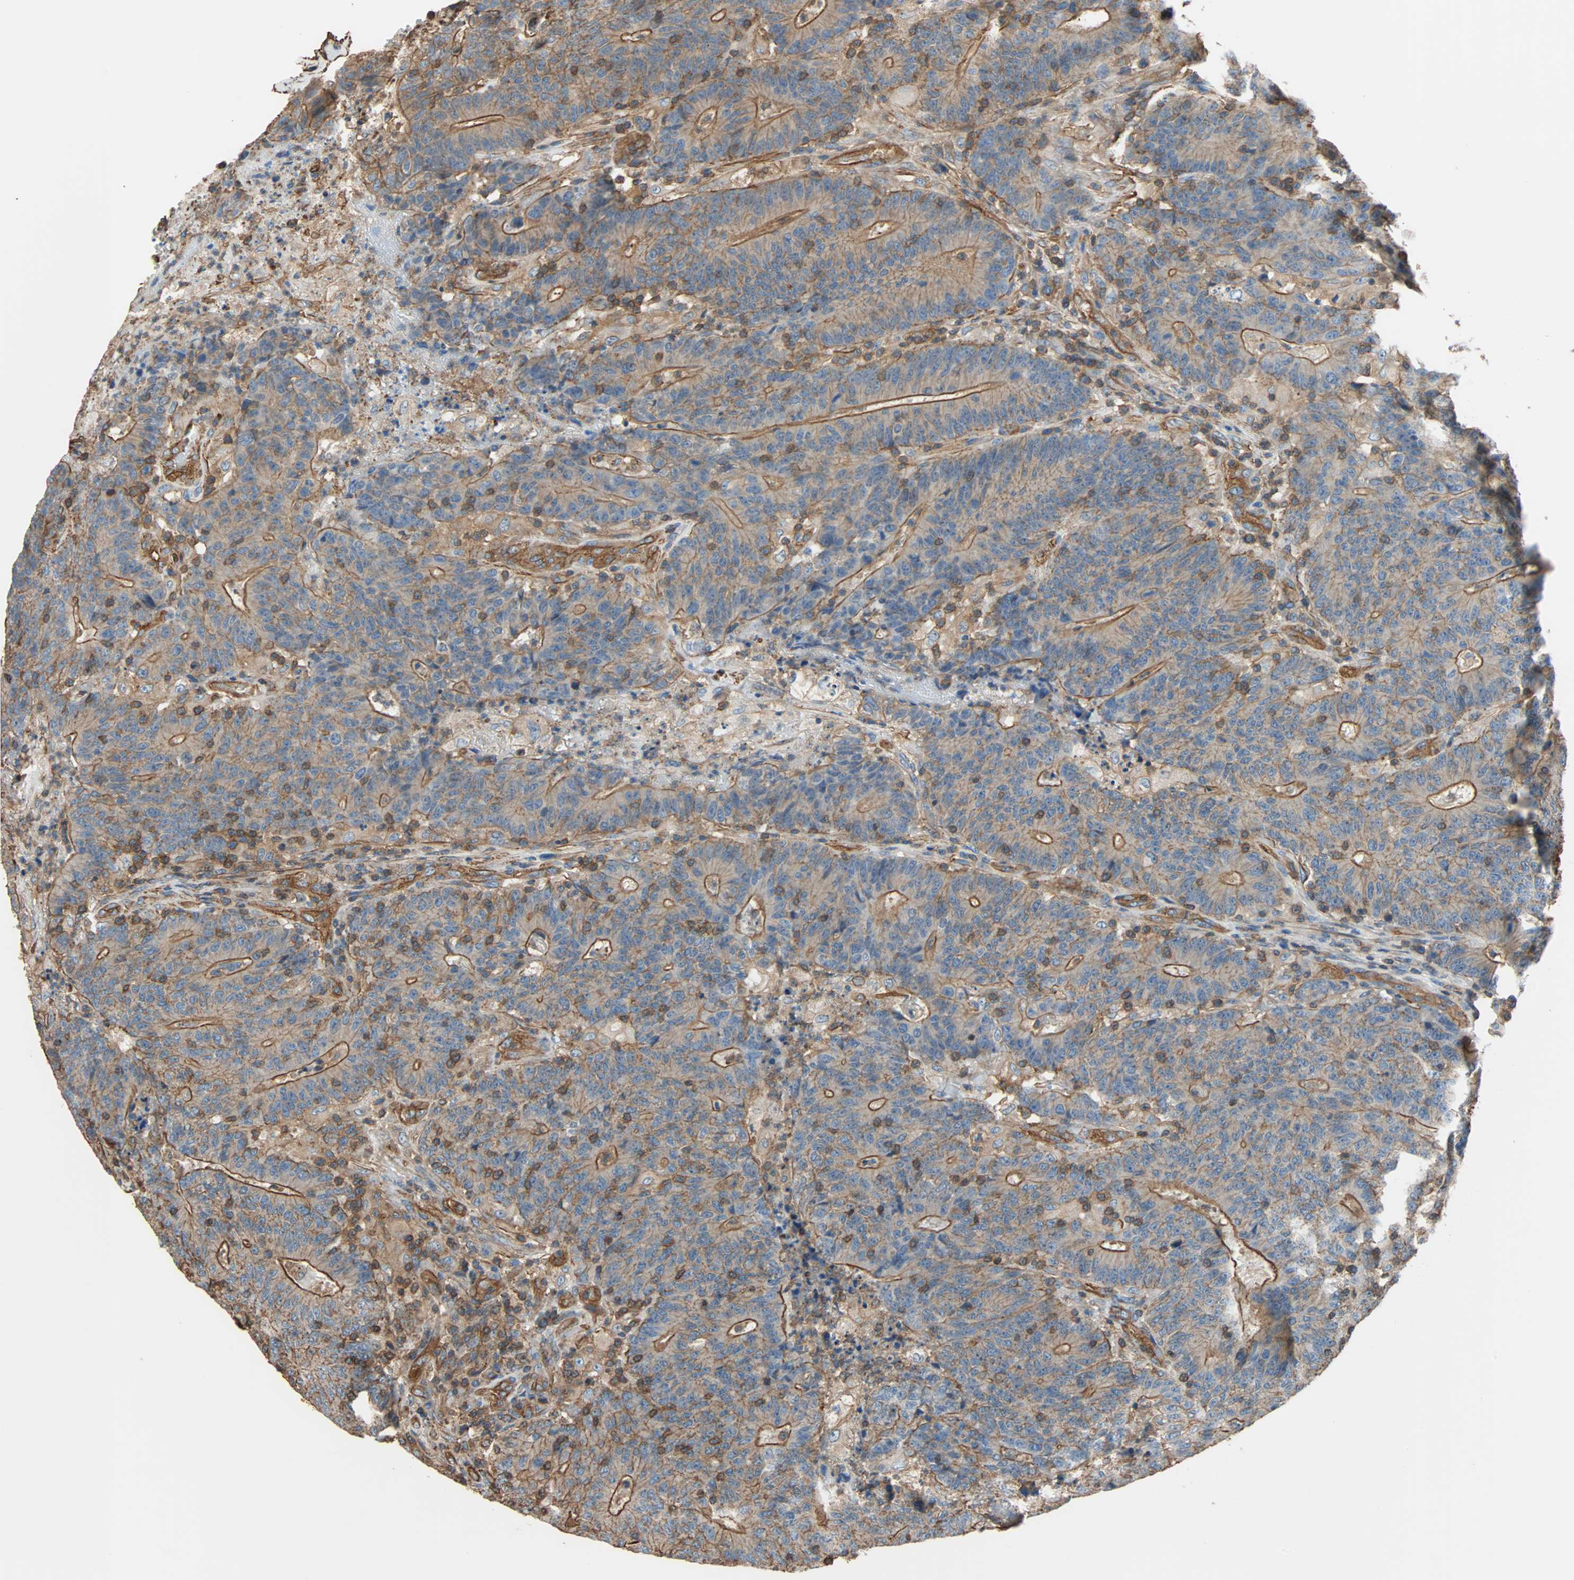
{"staining": {"intensity": "moderate", "quantity": ">75%", "location": "cytoplasmic/membranous"}, "tissue": "colorectal cancer", "cell_type": "Tumor cells", "image_type": "cancer", "snomed": [{"axis": "morphology", "description": "Normal tissue, NOS"}, {"axis": "morphology", "description": "Adenocarcinoma, NOS"}, {"axis": "topography", "description": "Colon"}], "caption": "Adenocarcinoma (colorectal) stained with a brown dye exhibits moderate cytoplasmic/membranous positive staining in about >75% of tumor cells.", "gene": "GALNT10", "patient": {"sex": "female", "age": 75}}